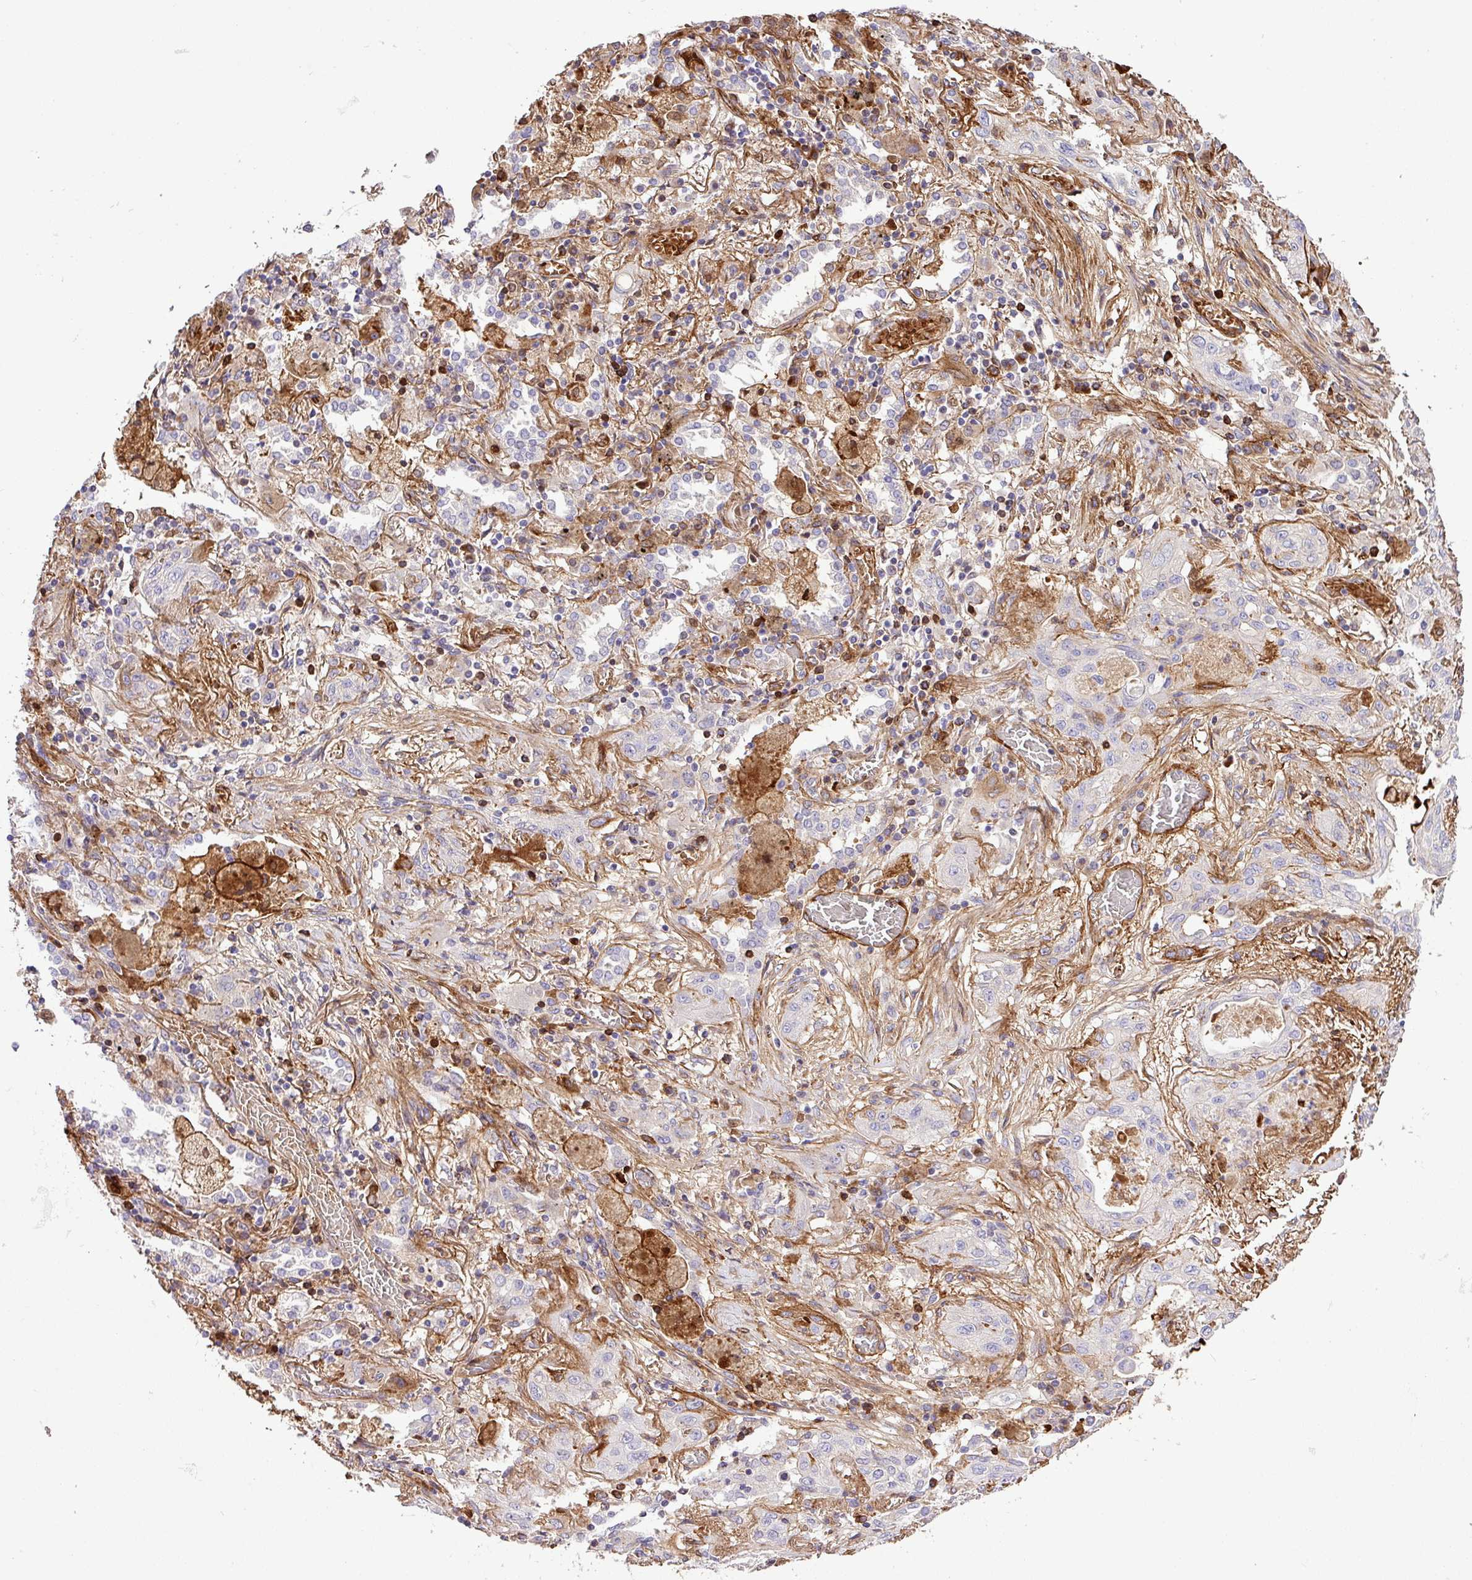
{"staining": {"intensity": "negative", "quantity": "none", "location": "none"}, "tissue": "lung cancer", "cell_type": "Tumor cells", "image_type": "cancer", "snomed": [{"axis": "morphology", "description": "Squamous cell carcinoma, NOS"}, {"axis": "topography", "description": "Lung"}], "caption": "Tumor cells are negative for brown protein staining in lung cancer (squamous cell carcinoma). (Stains: DAB immunohistochemistry (IHC) with hematoxylin counter stain, Microscopy: brightfield microscopy at high magnification).", "gene": "CTXN2", "patient": {"sex": "female", "age": 47}}